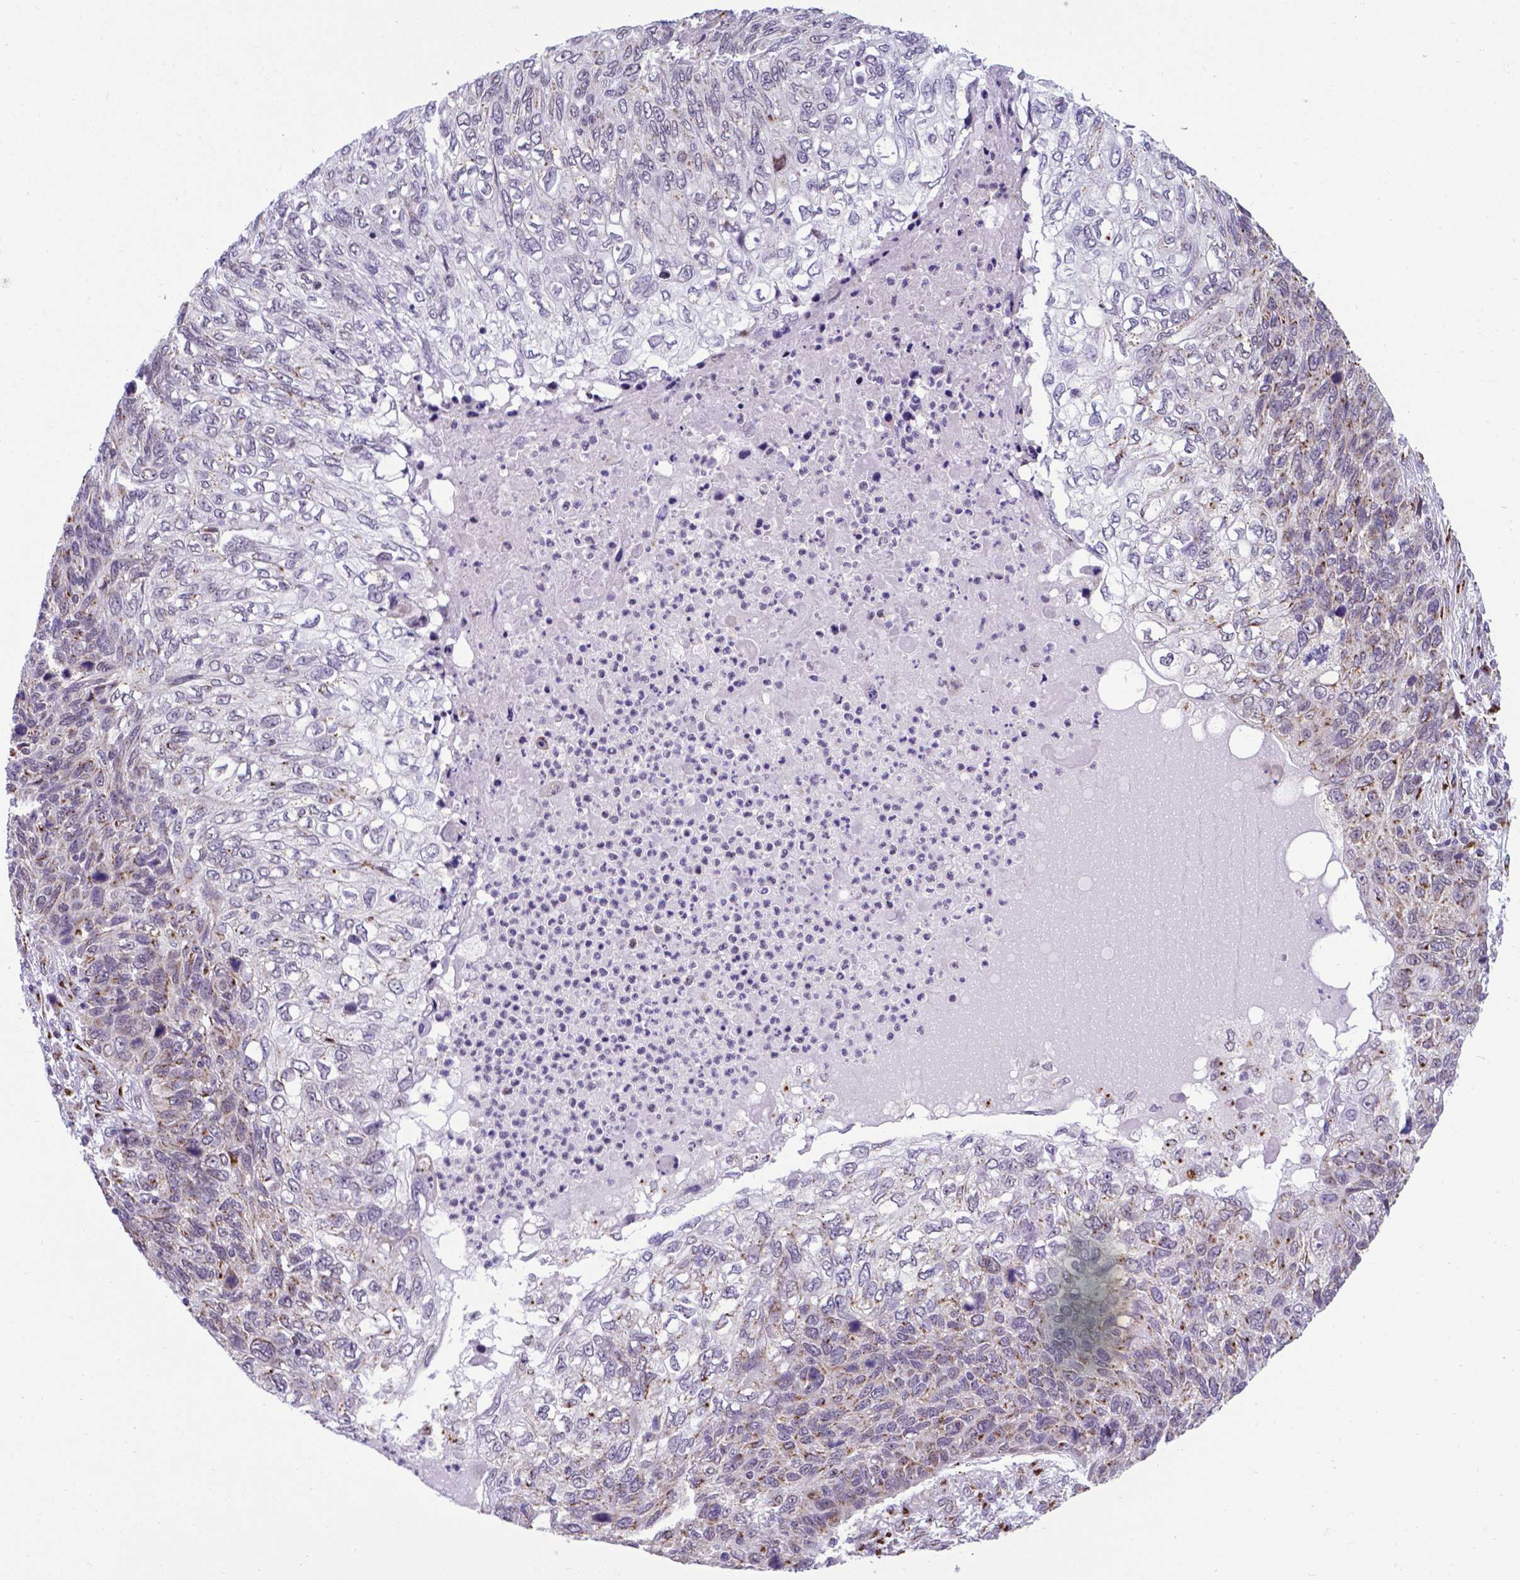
{"staining": {"intensity": "moderate", "quantity": "<25%", "location": "cytoplasmic/membranous"}, "tissue": "skin cancer", "cell_type": "Tumor cells", "image_type": "cancer", "snomed": [{"axis": "morphology", "description": "Squamous cell carcinoma, NOS"}, {"axis": "topography", "description": "Skin"}], "caption": "High-power microscopy captured an immunohistochemistry (IHC) histopathology image of skin cancer, revealing moderate cytoplasmic/membranous staining in about <25% of tumor cells.", "gene": "MRPL10", "patient": {"sex": "male", "age": 92}}